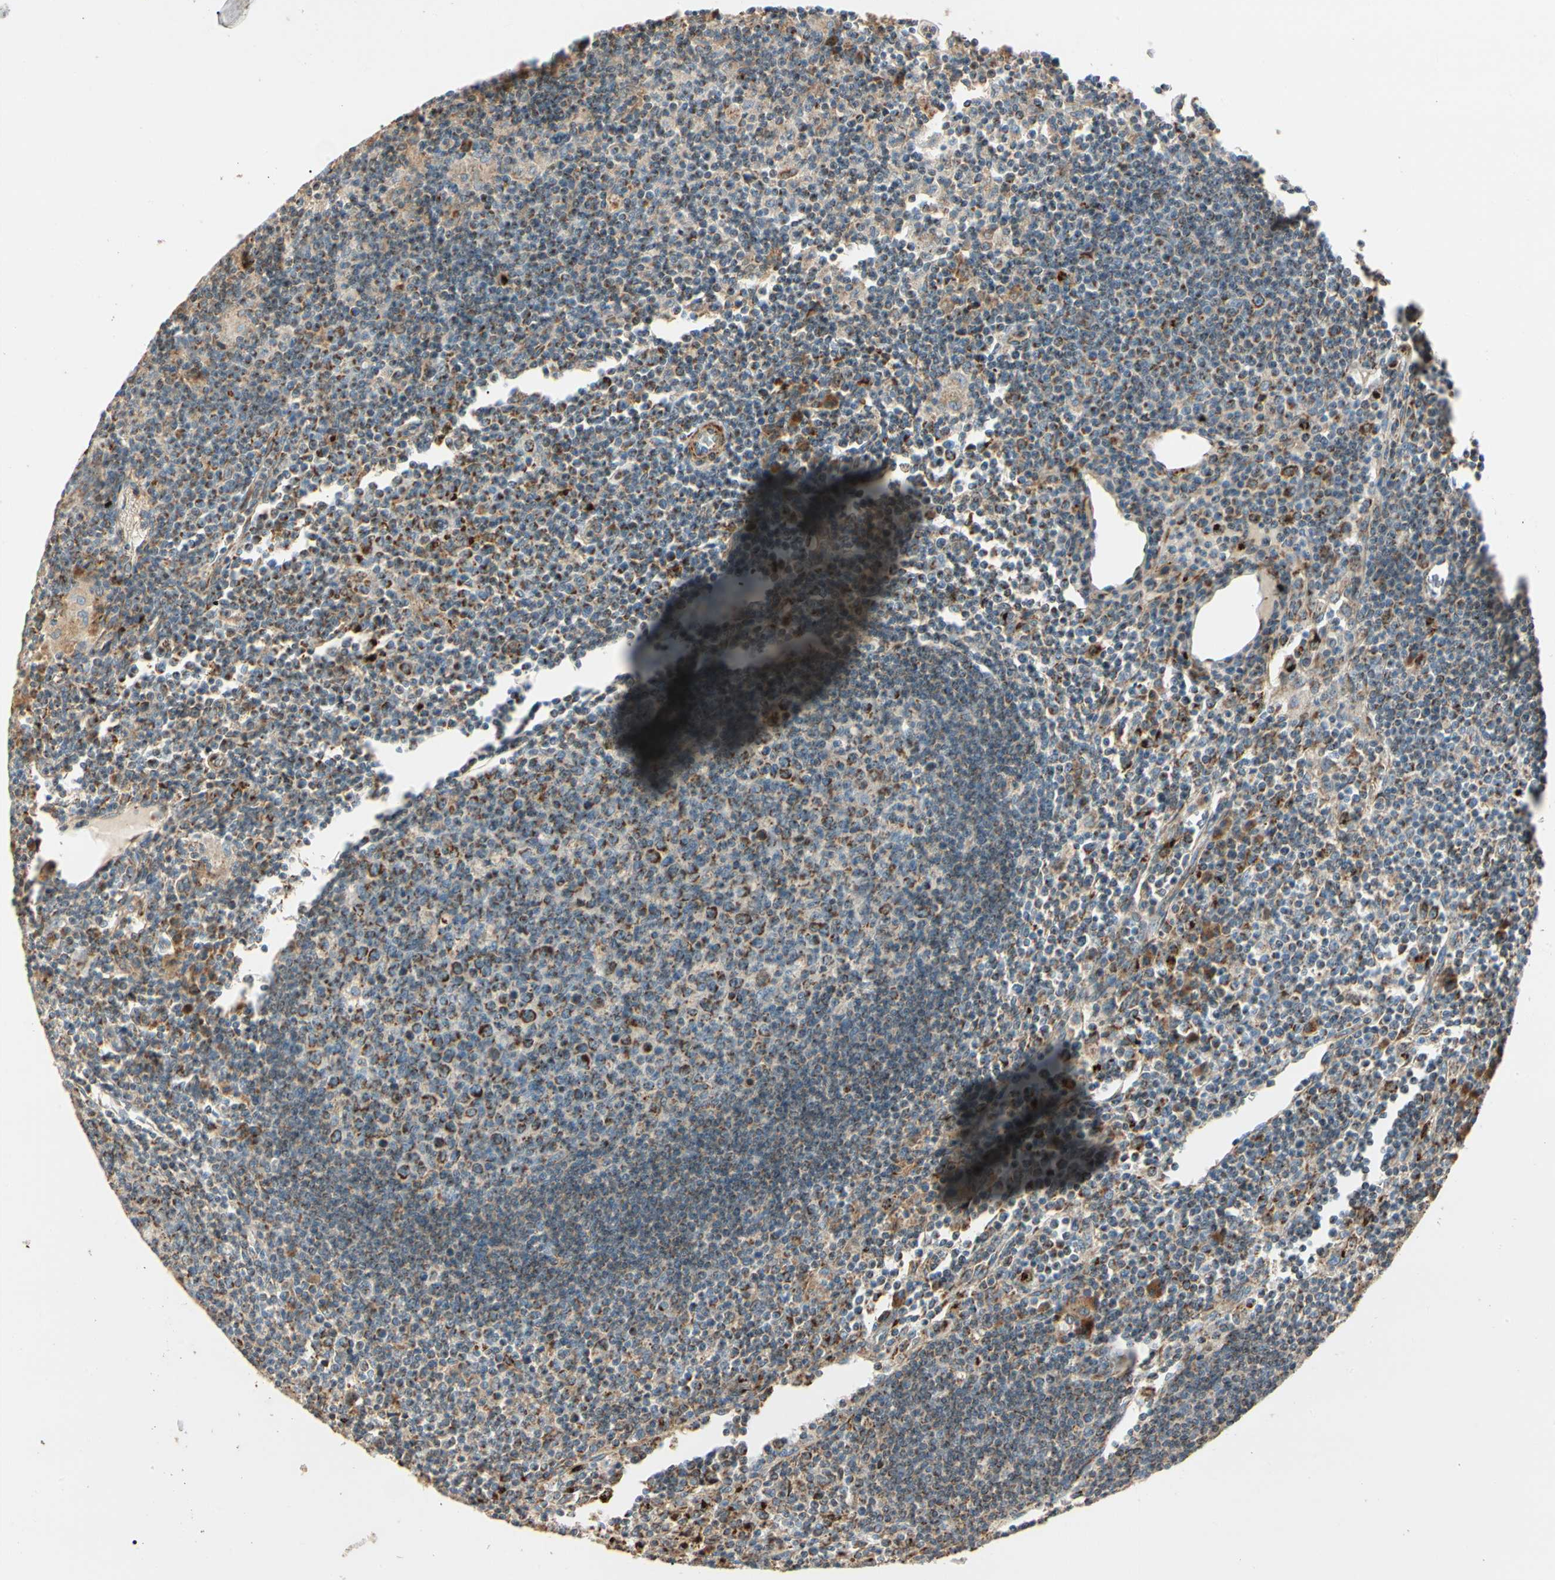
{"staining": {"intensity": "moderate", "quantity": ">75%", "location": "cytoplasmic/membranous"}, "tissue": "lymph node", "cell_type": "Germinal center cells", "image_type": "normal", "snomed": [{"axis": "morphology", "description": "Normal tissue, NOS"}, {"axis": "morphology", "description": "Inflammation, NOS"}, {"axis": "topography", "description": "Lymph node"}], "caption": "Immunohistochemistry image of benign human lymph node stained for a protein (brown), which exhibits medium levels of moderate cytoplasmic/membranous expression in approximately >75% of germinal center cells.", "gene": "MRPL9", "patient": {"sex": "male", "age": 55}}